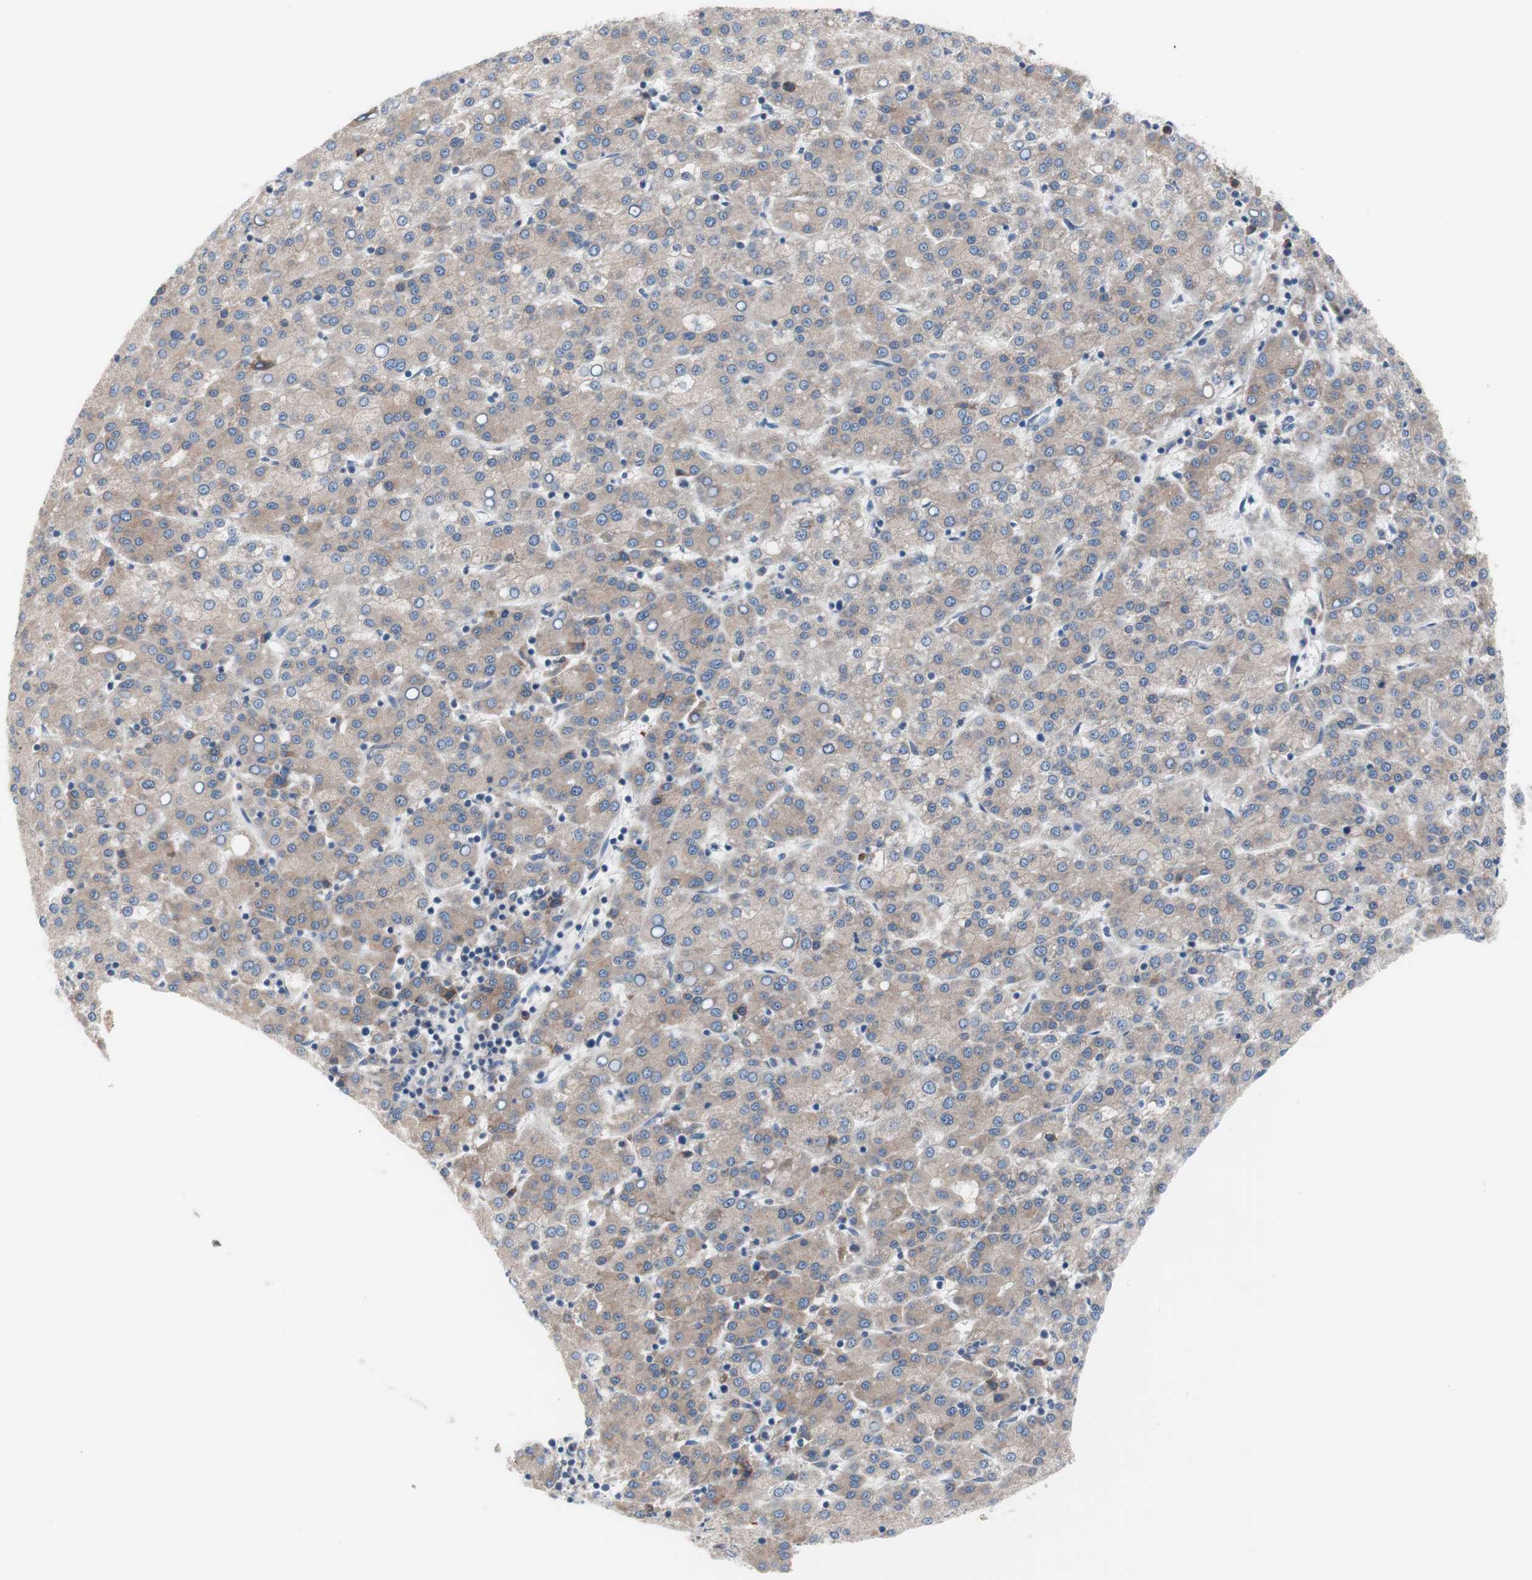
{"staining": {"intensity": "weak", "quantity": ">75%", "location": "cytoplasmic/membranous"}, "tissue": "liver cancer", "cell_type": "Tumor cells", "image_type": "cancer", "snomed": [{"axis": "morphology", "description": "Carcinoma, Hepatocellular, NOS"}, {"axis": "topography", "description": "Liver"}], "caption": "Immunohistochemistry of liver cancer (hepatocellular carcinoma) exhibits low levels of weak cytoplasmic/membranous positivity in about >75% of tumor cells.", "gene": "KANSL1", "patient": {"sex": "female", "age": 58}}